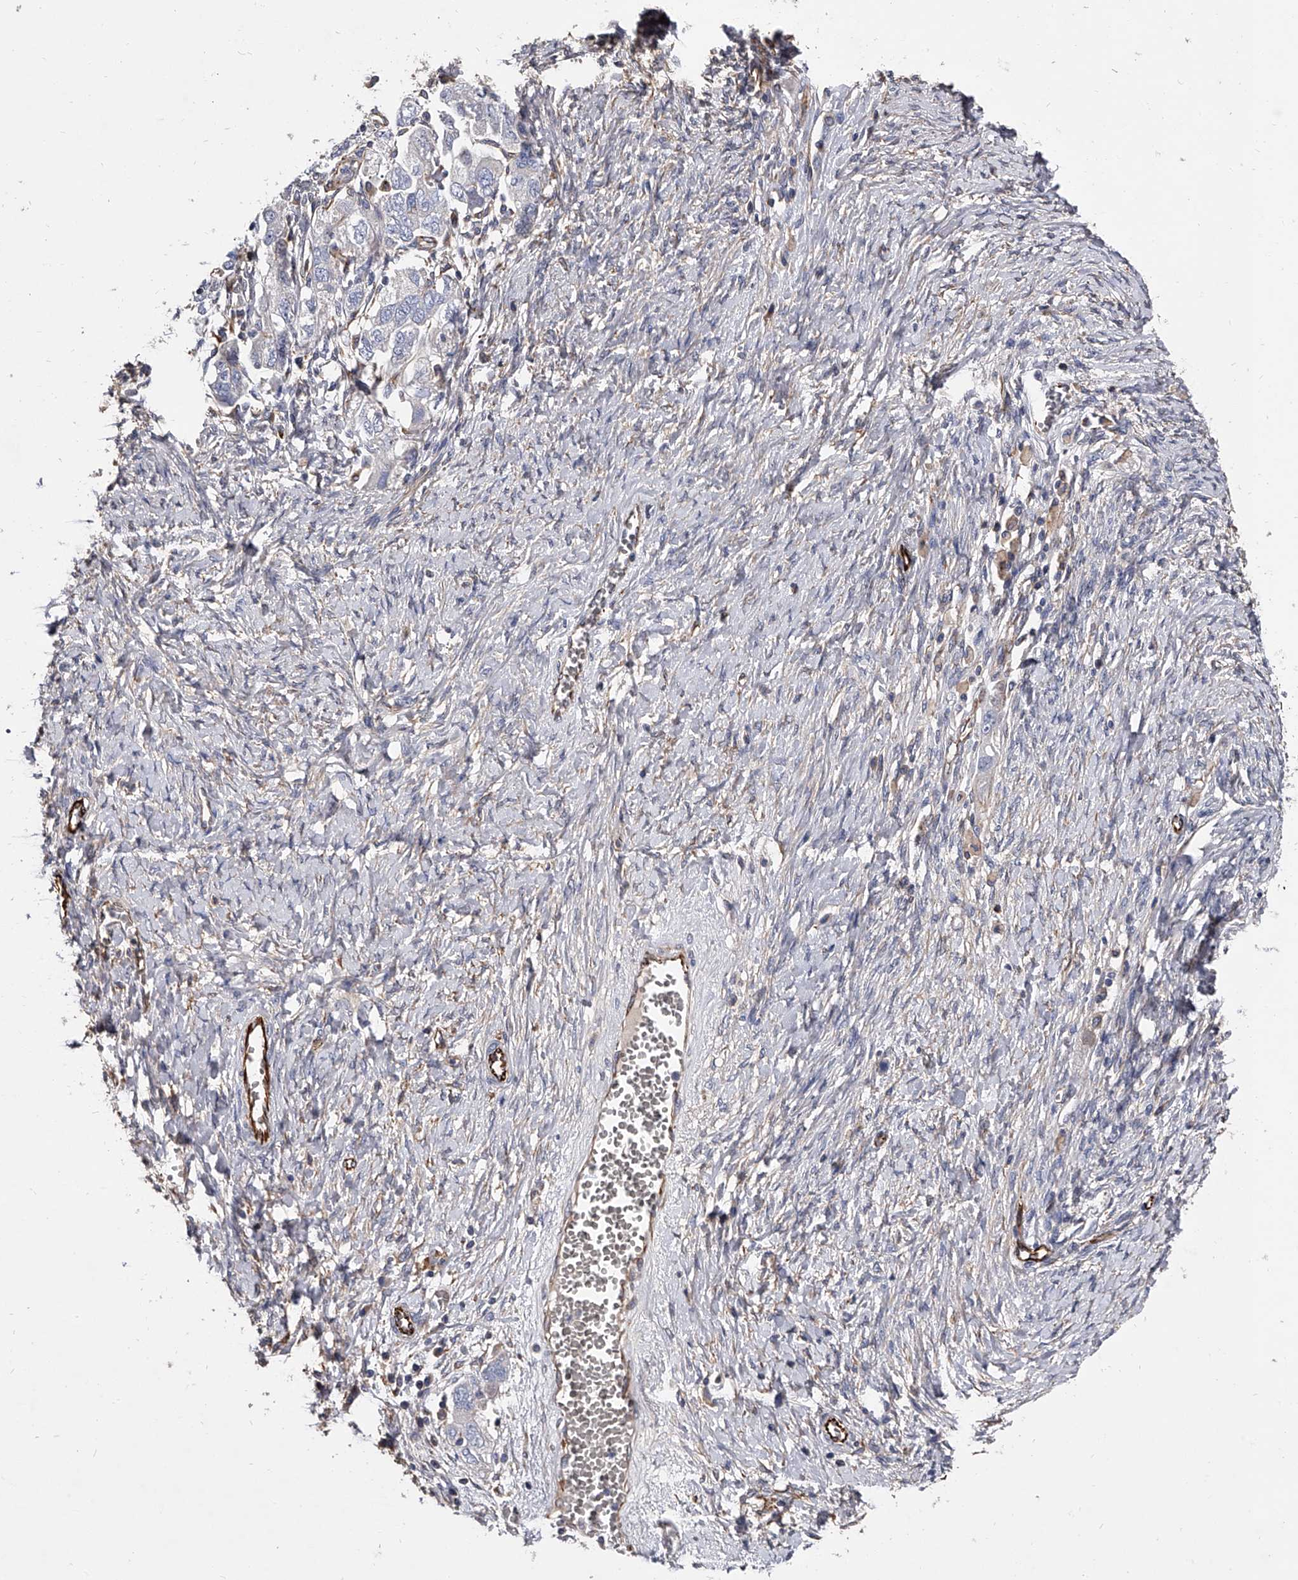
{"staining": {"intensity": "negative", "quantity": "none", "location": "none"}, "tissue": "ovarian cancer", "cell_type": "Tumor cells", "image_type": "cancer", "snomed": [{"axis": "morphology", "description": "Carcinoma, NOS"}, {"axis": "morphology", "description": "Cystadenocarcinoma, serous, NOS"}, {"axis": "topography", "description": "Ovary"}], "caption": "IHC of human ovarian cancer (serous cystadenocarcinoma) shows no staining in tumor cells.", "gene": "EFCAB7", "patient": {"sex": "female", "age": 69}}